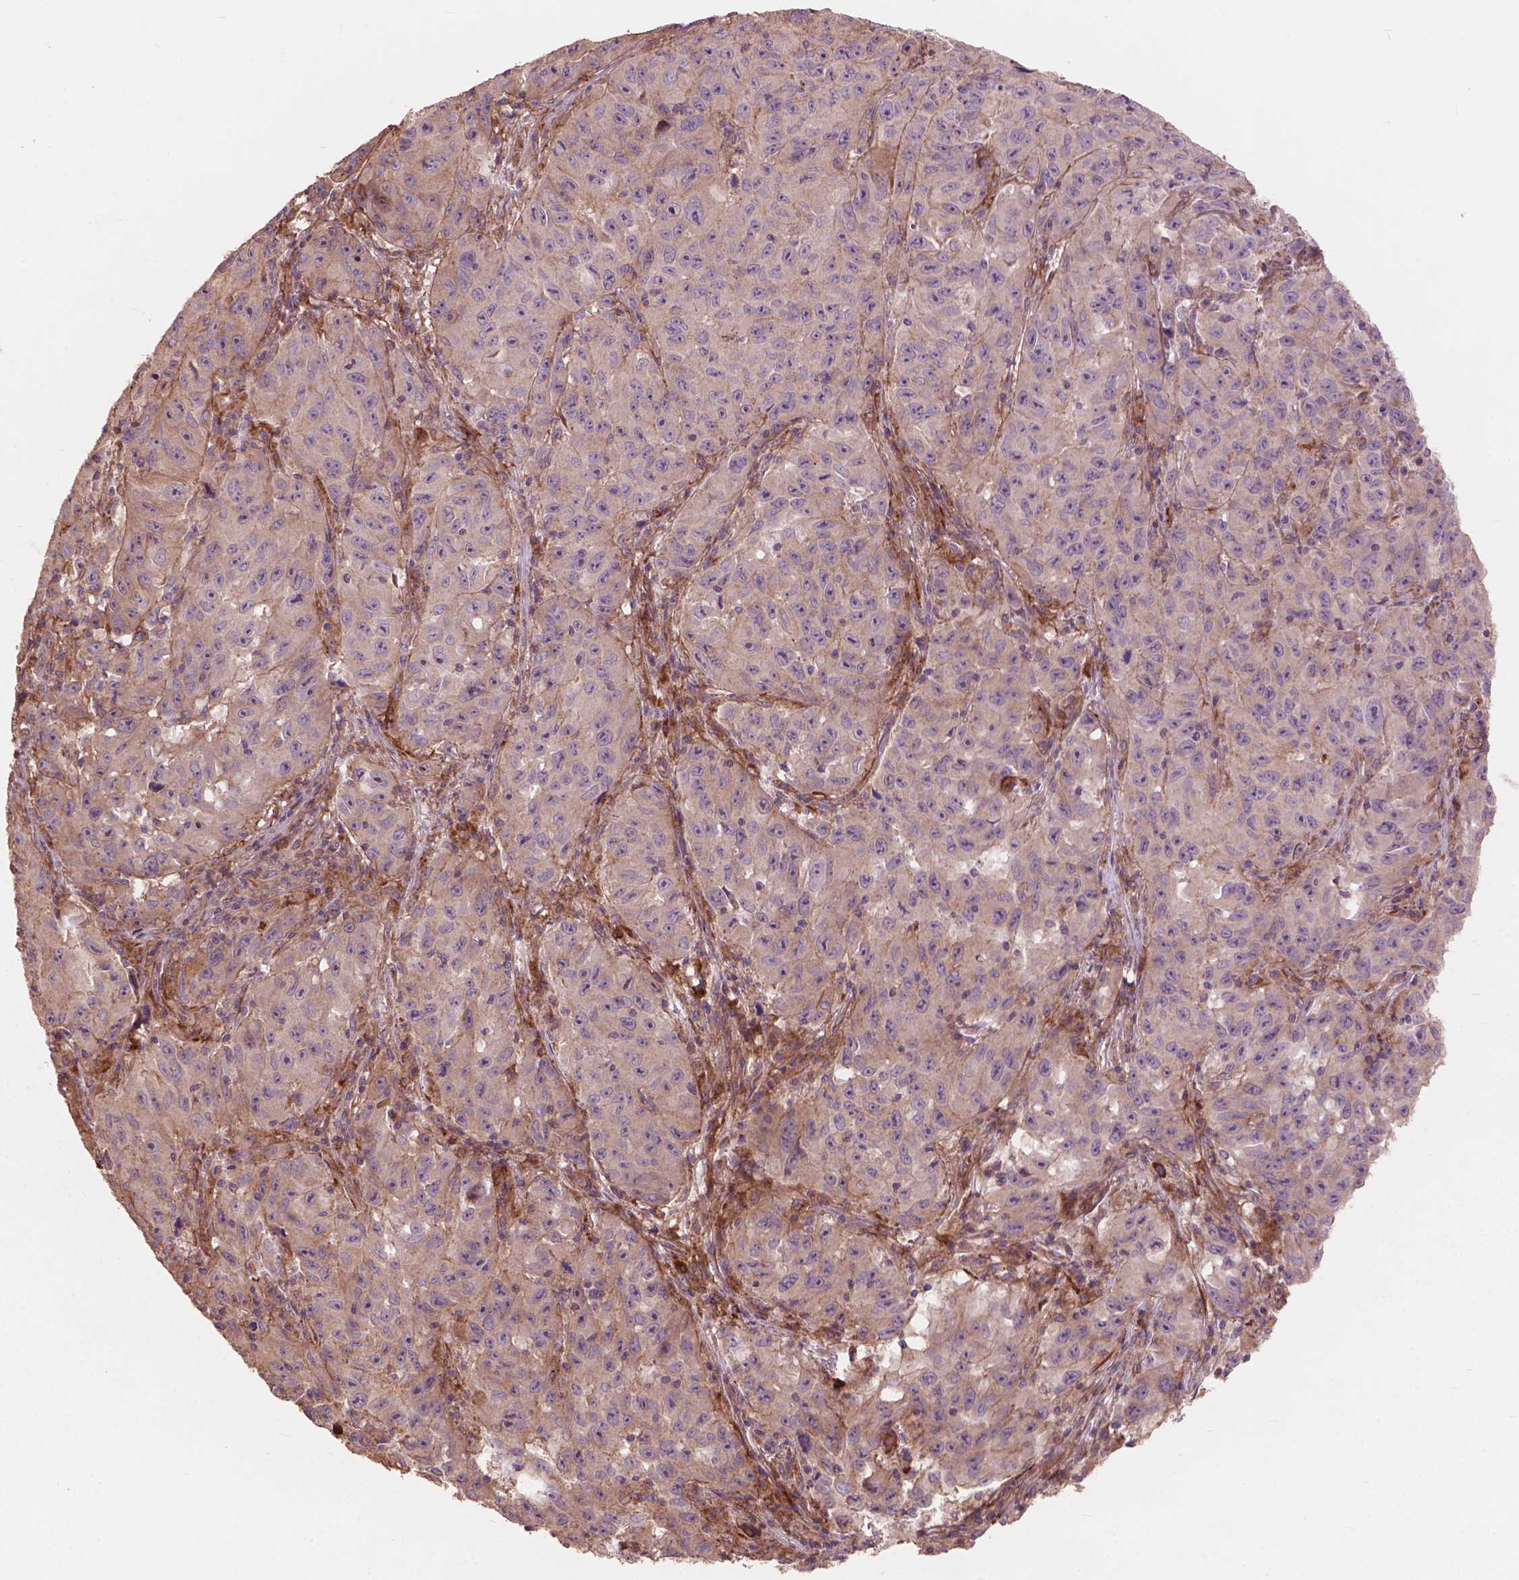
{"staining": {"intensity": "weak", "quantity": "<25%", "location": "cytoplasmic/membranous"}, "tissue": "melanoma", "cell_type": "Tumor cells", "image_type": "cancer", "snomed": [{"axis": "morphology", "description": "Malignant melanoma, NOS"}, {"axis": "topography", "description": "Vulva, labia, clitoris and Bartholin´s gland, NO"}], "caption": "Immunohistochemistry image of neoplastic tissue: melanoma stained with DAB shows no significant protein staining in tumor cells.", "gene": "FNIP1", "patient": {"sex": "female", "age": 75}}